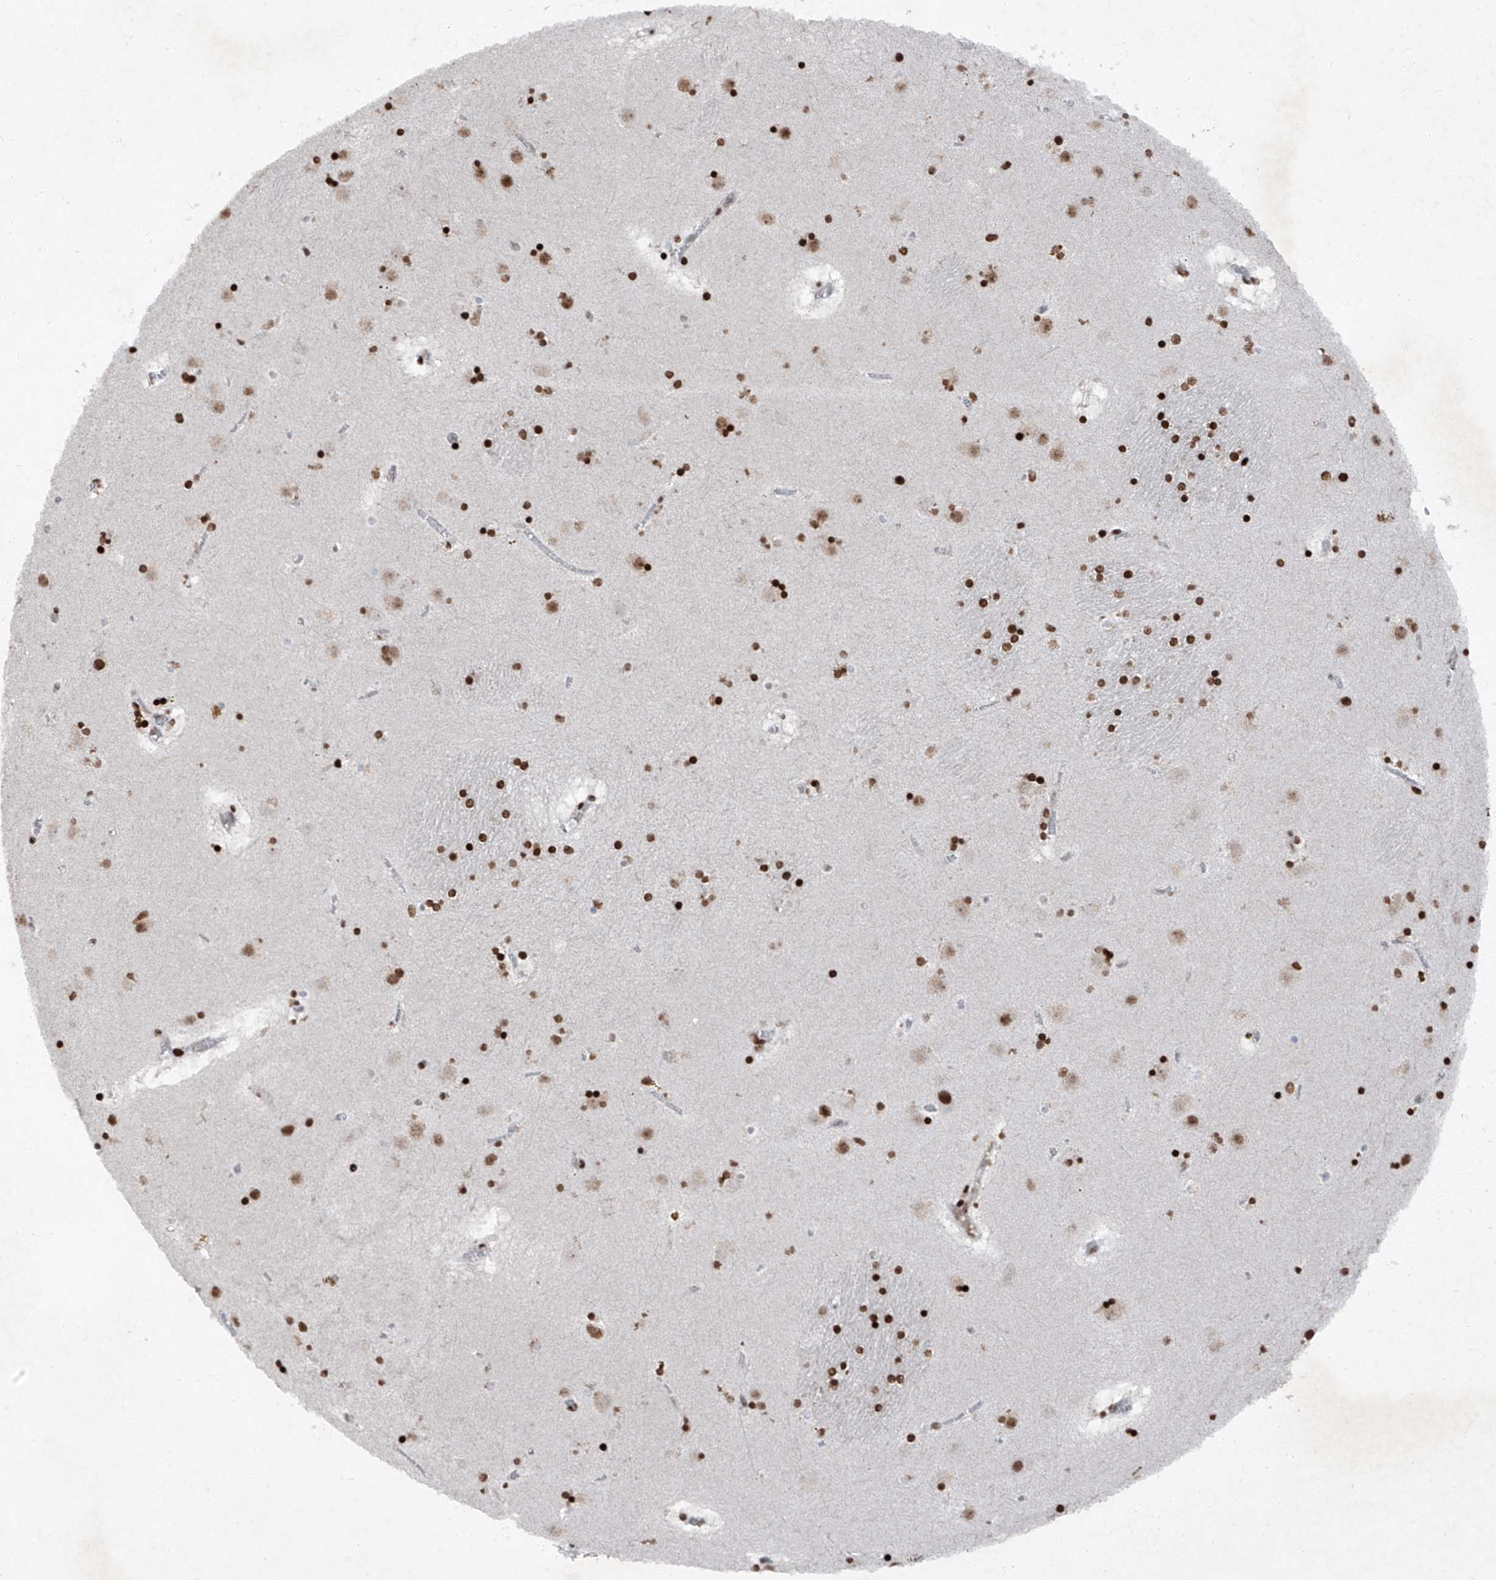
{"staining": {"intensity": "strong", "quantity": ">75%", "location": "nuclear"}, "tissue": "caudate", "cell_type": "Glial cells", "image_type": "normal", "snomed": [{"axis": "morphology", "description": "Normal tissue, NOS"}, {"axis": "topography", "description": "Lateral ventricle wall"}], "caption": "Immunohistochemical staining of benign human caudate exhibits strong nuclear protein staining in about >75% of glial cells. (DAB IHC with brightfield microscopy, high magnification).", "gene": "BMI1", "patient": {"sex": "male", "age": 70}}